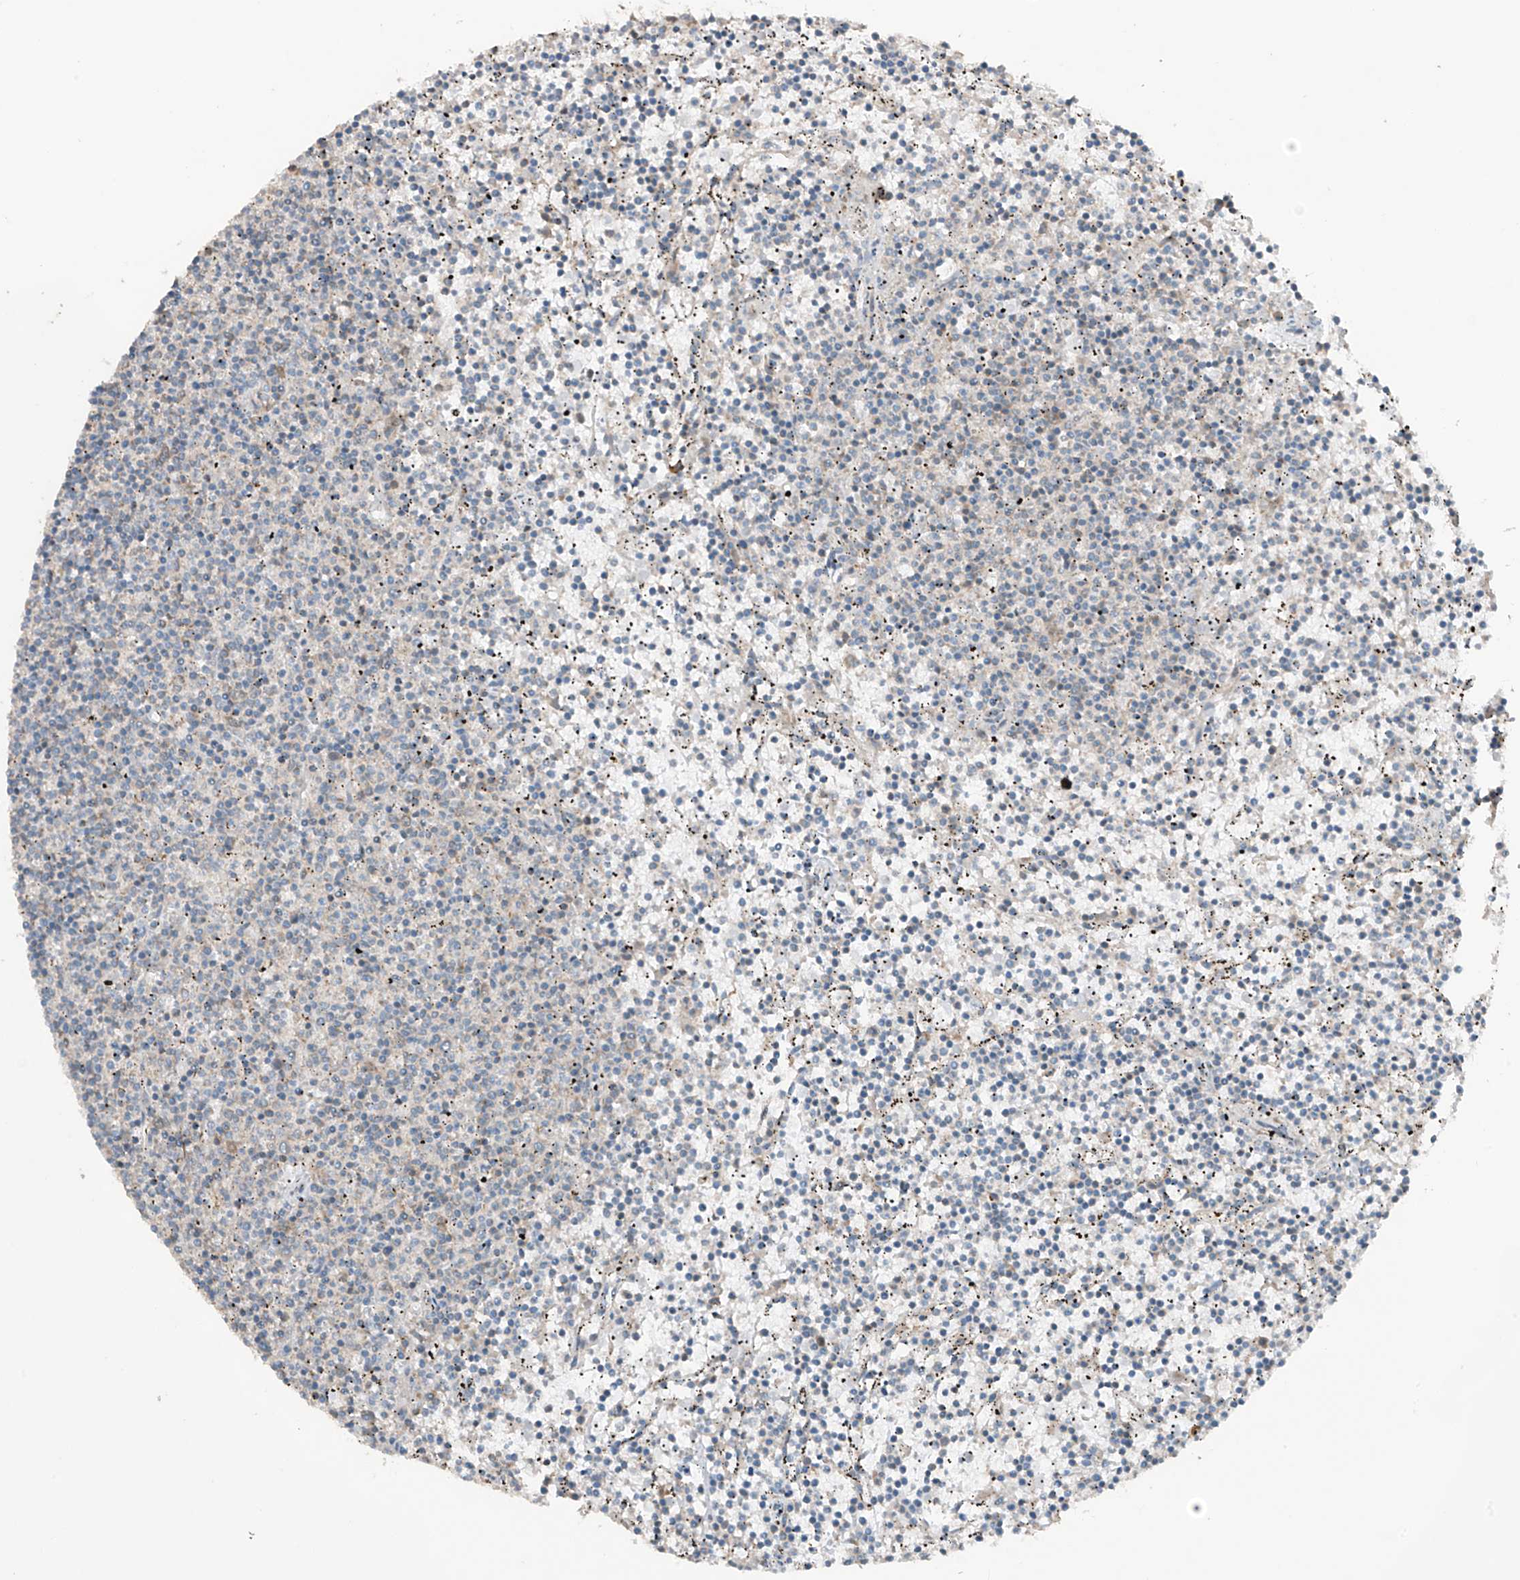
{"staining": {"intensity": "negative", "quantity": "none", "location": "none"}, "tissue": "lymphoma", "cell_type": "Tumor cells", "image_type": "cancer", "snomed": [{"axis": "morphology", "description": "Malignant lymphoma, non-Hodgkin's type, Low grade"}, {"axis": "topography", "description": "Spleen"}], "caption": "Protein analysis of lymphoma shows no significant expression in tumor cells.", "gene": "TXNDC9", "patient": {"sex": "female", "age": 50}}